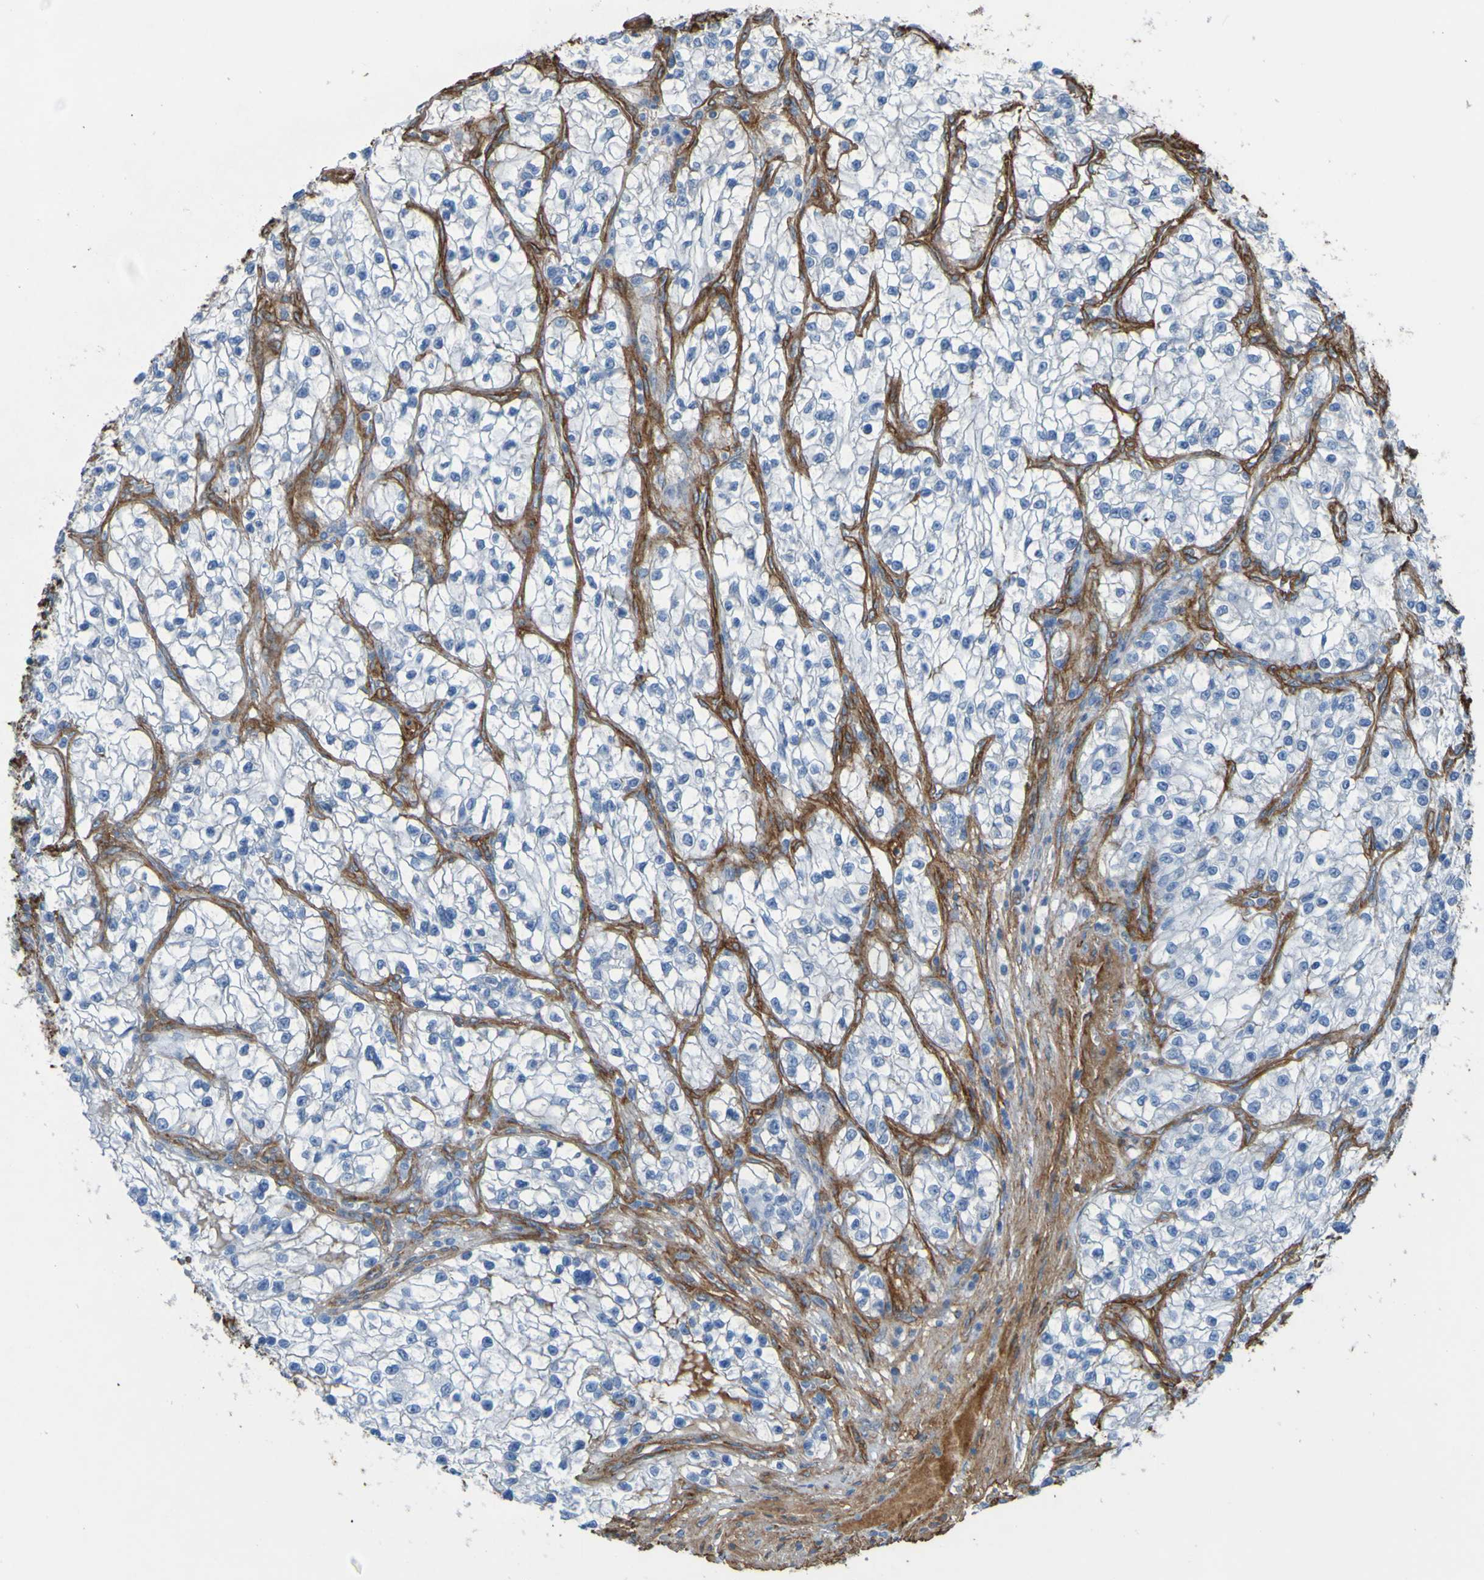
{"staining": {"intensity": "negative", "quantity": "none", "location": "none"}, "tissue": "renal cancer", "cell_type": "Tumor cells", "image_type": "cancer", "snomed": [{"axis": "morphology", "description": "Adenocarcinoma, NOS"}, {"axis": "topography", "description": "Kidney"}], "caption": "The immunohistochemistry histopathology image has no significant positivity in tumor cells of renal cancer tissue.", "gene": "COL4A2", "patient": {"sex": "female", "age": 57}}